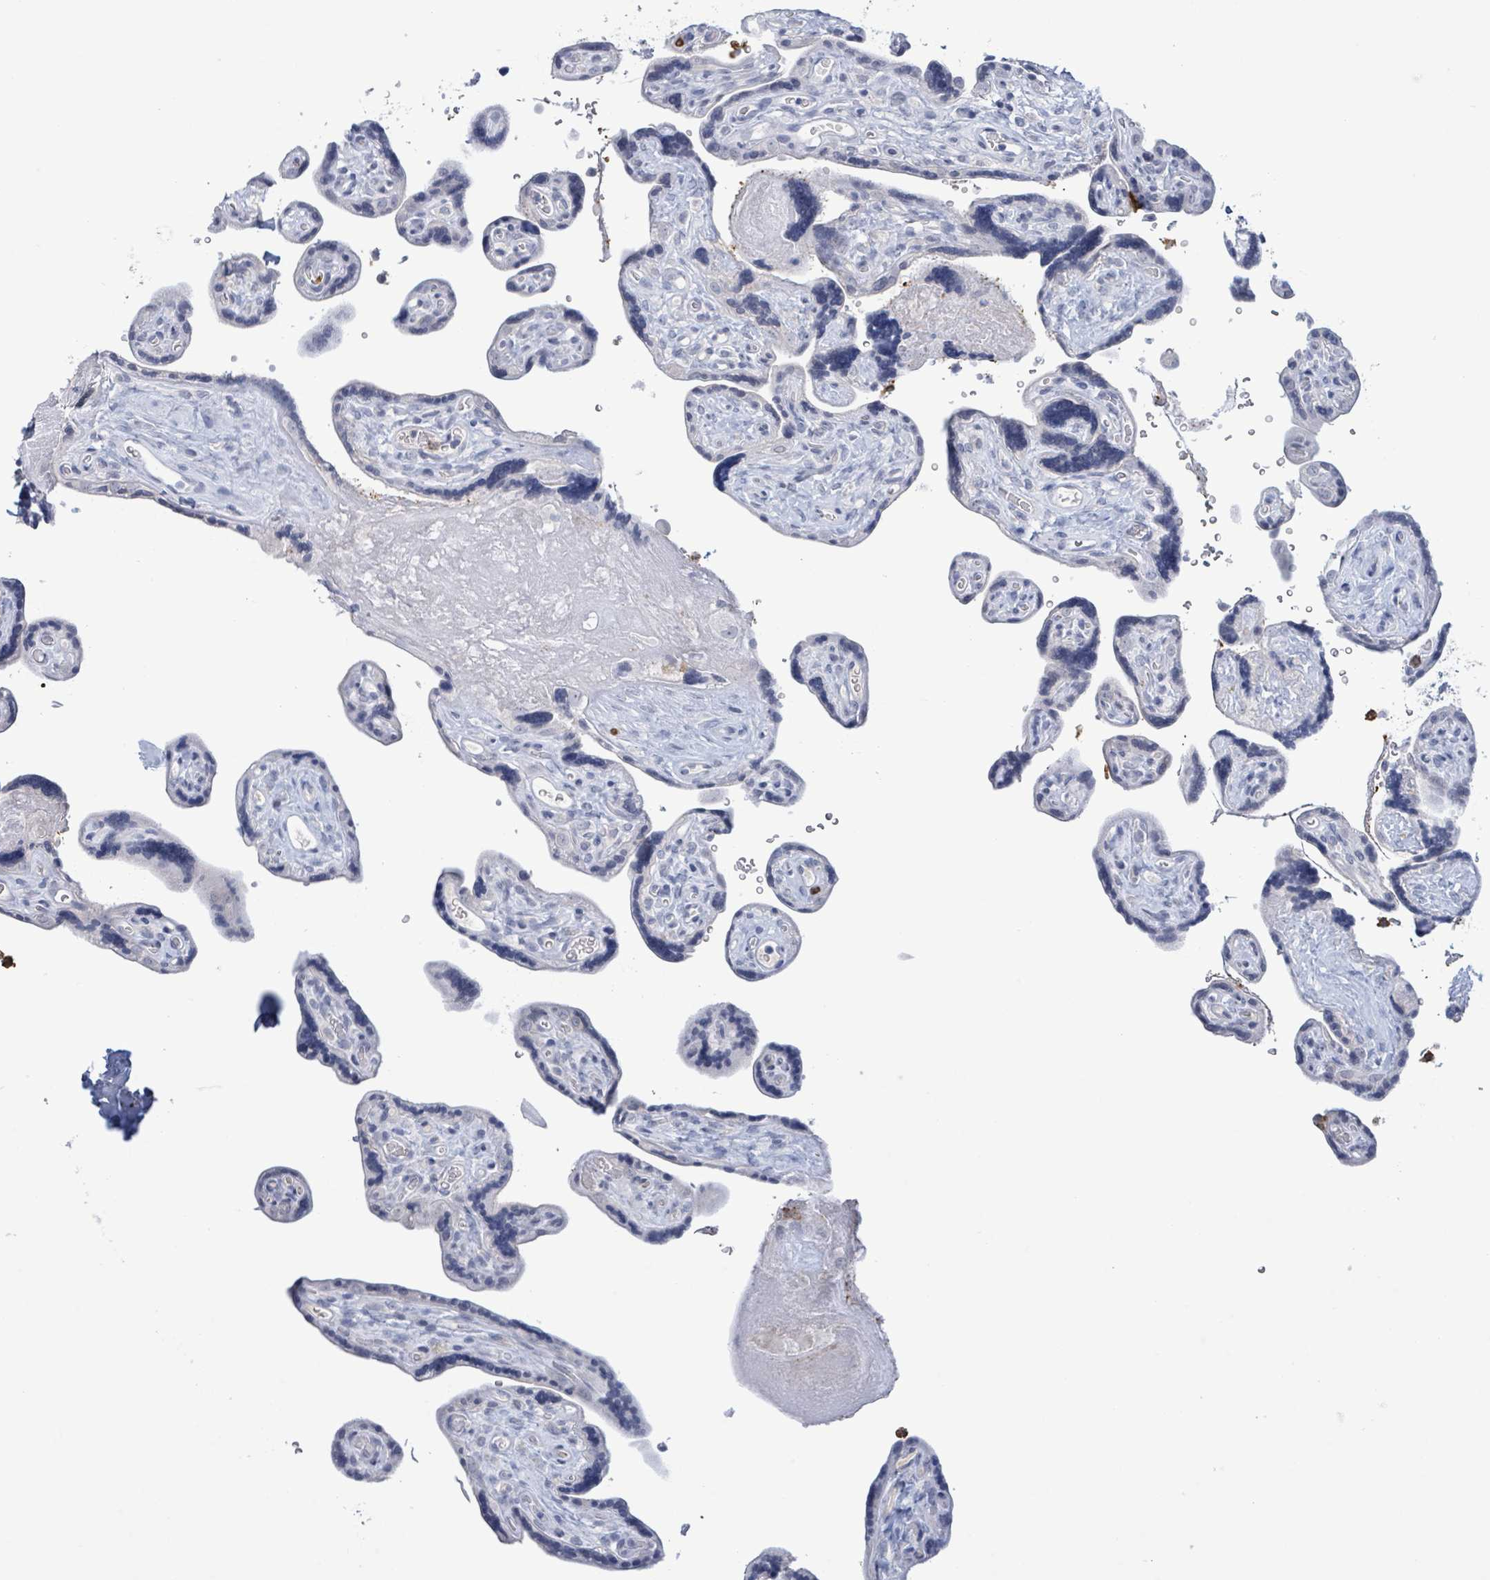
{"staining": {"intensity": "negative", "quantity": "none", "location": "none"}, "tissue": "placenta", "cell_type": "Trophoblastic cells", "image_type": "normal", "snomed": [{"axis": "morphology", "description": "Normal tissue, NOS"}, {"axis": "topography", "description": "Placenta"}], "caption": "A high-resolution histopathology image shows immunohistochemistry staining of unremarkable placenta, which shows no significant expression in trophoblastic cells.", "gene": "LCLAT1", "patient": {"sex": "female", "age": 39}}